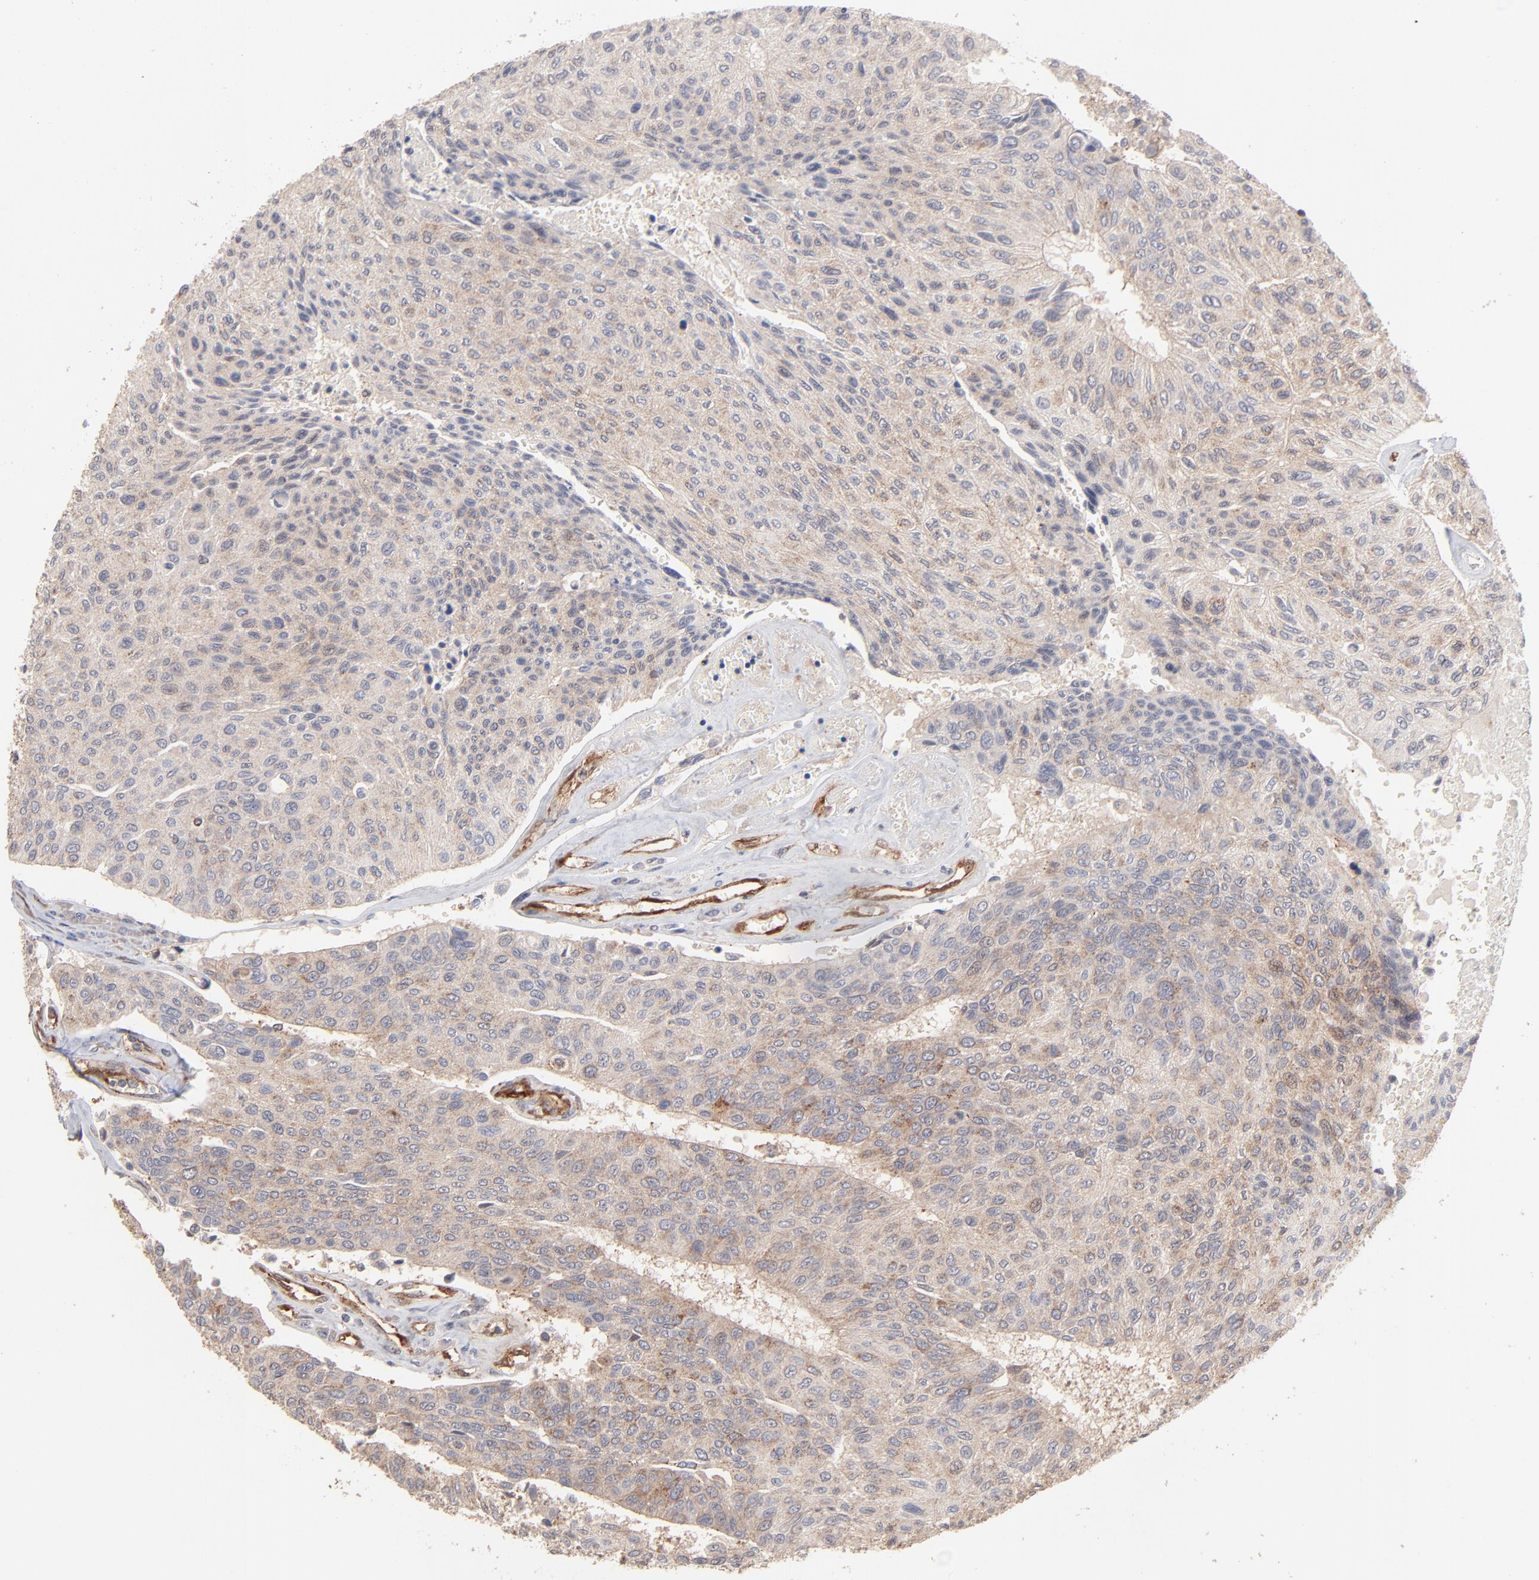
{"staining": {"intensity": "weak", "quantity": ">75%", "location": "cytoplasmic/membranous"}, "tissue": "urothelial cancer", "cell_type": "Tumor cells", "image_type": "cancer", "snomed": [{"axis": "morphology", "description": "Urothelial carcinoma, High grade"}, {"axis": "topography", "description": "Urinary bladder"}], "caption": "This micrograph reveals immunohistochemistry staining of human urothelial carcinoma (high-grade), with low weak cytoplasmic/membranous staining in about >75% of tumor cells.", "gene": "IVNS1ABP", "patient": {"sex": "male", "age": 66}}